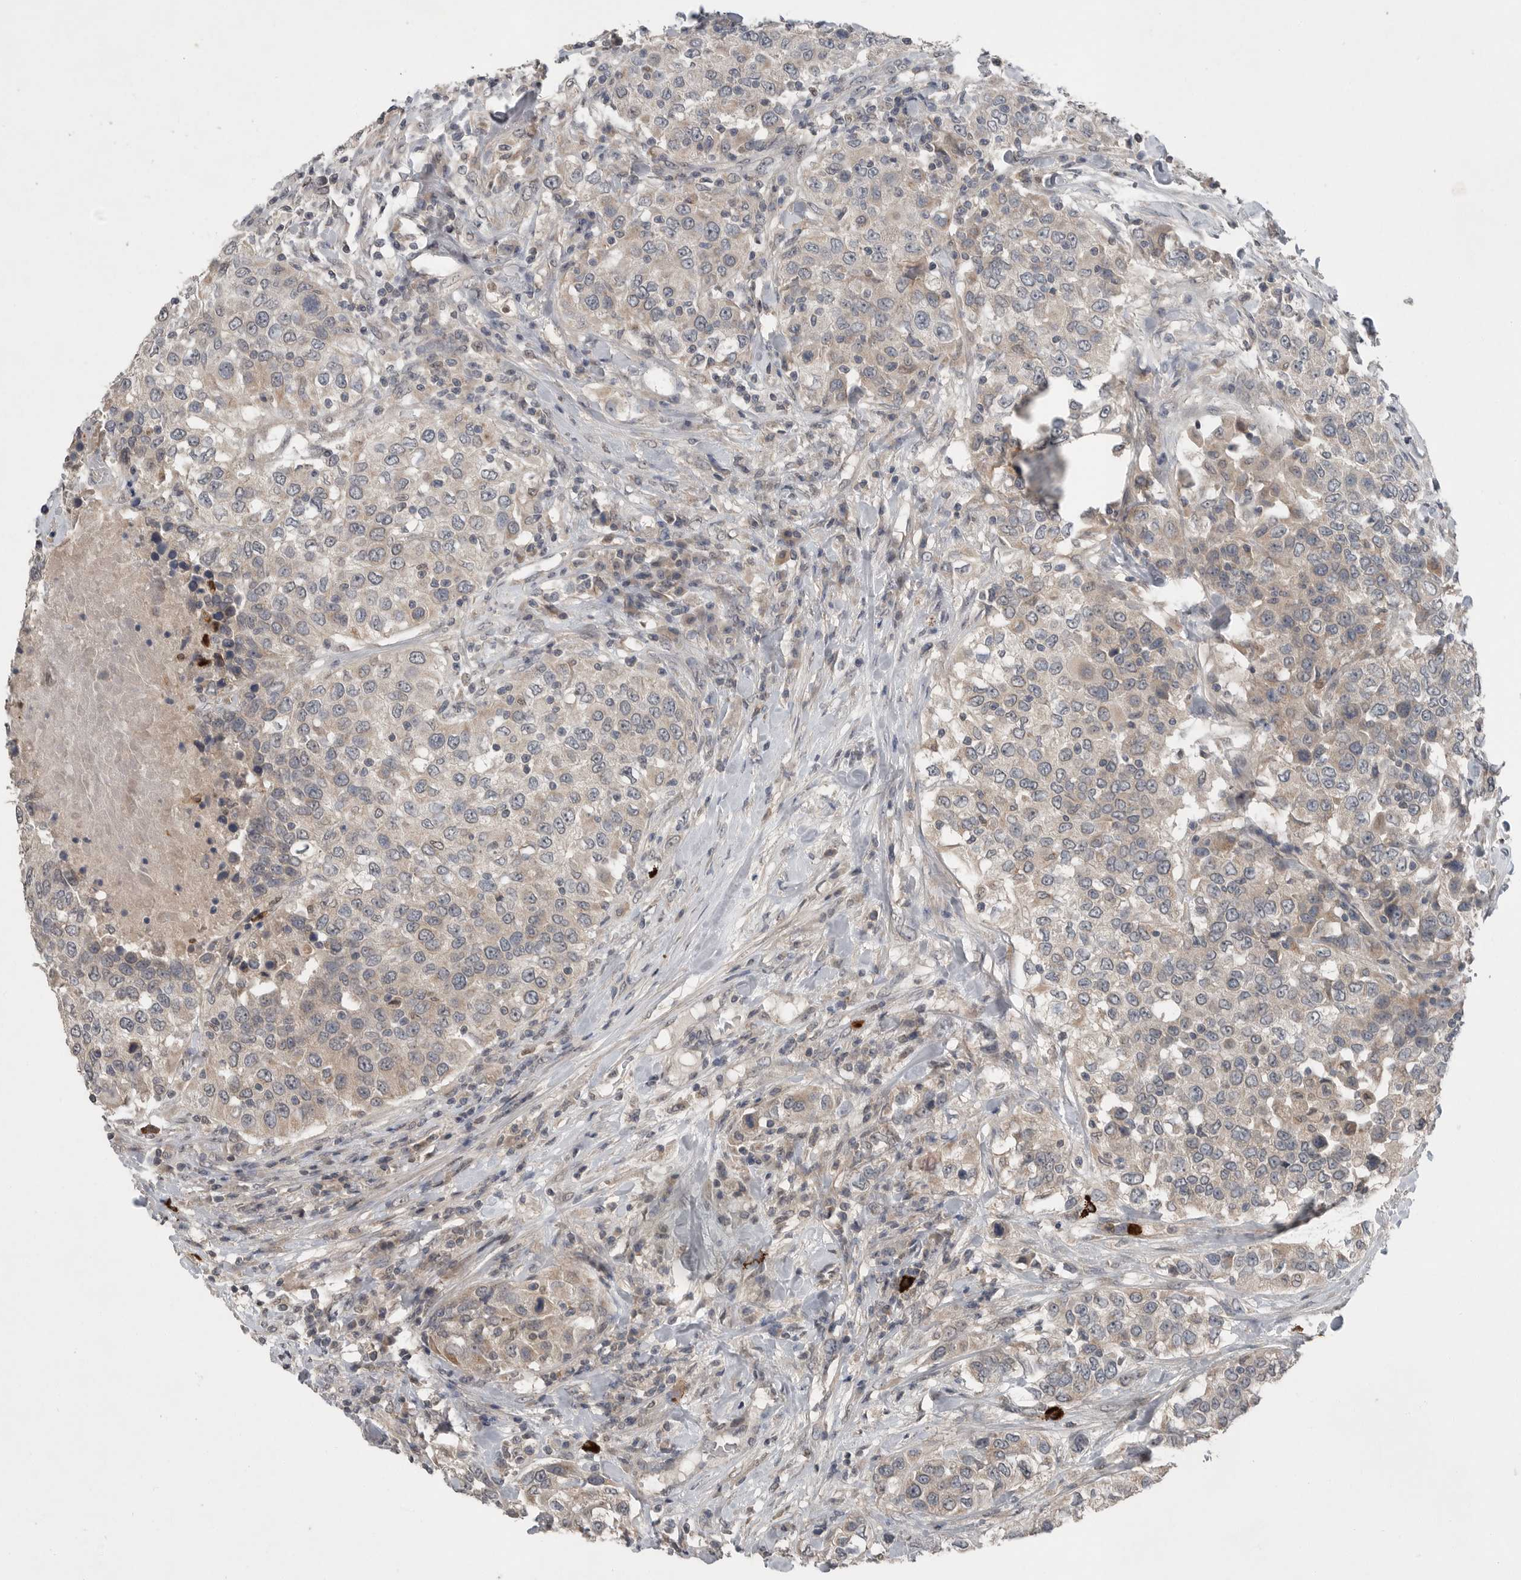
{"staining": {"intensity": "weak", "quantity": "<25%", "location": "cytoplasmic/membranous"}, "tissue": "urothelial cancer", "cell_type": "Tumor cells", "image_type": "cancer", "snomed": [{"axis": "morphology", "description": "Urothelial carcinoma, High grade"}, {"axis": "topography", "description": "Urinary bladder"}], "caption": "An immunohistochemistry (IHC) image of high-grade urothelial carcinoma is shown. There is no staining in tumor cells of high-grade urothelial carcinoma.", "gene": "SCP2", "patient": {"sex": "female", "age": 80}}